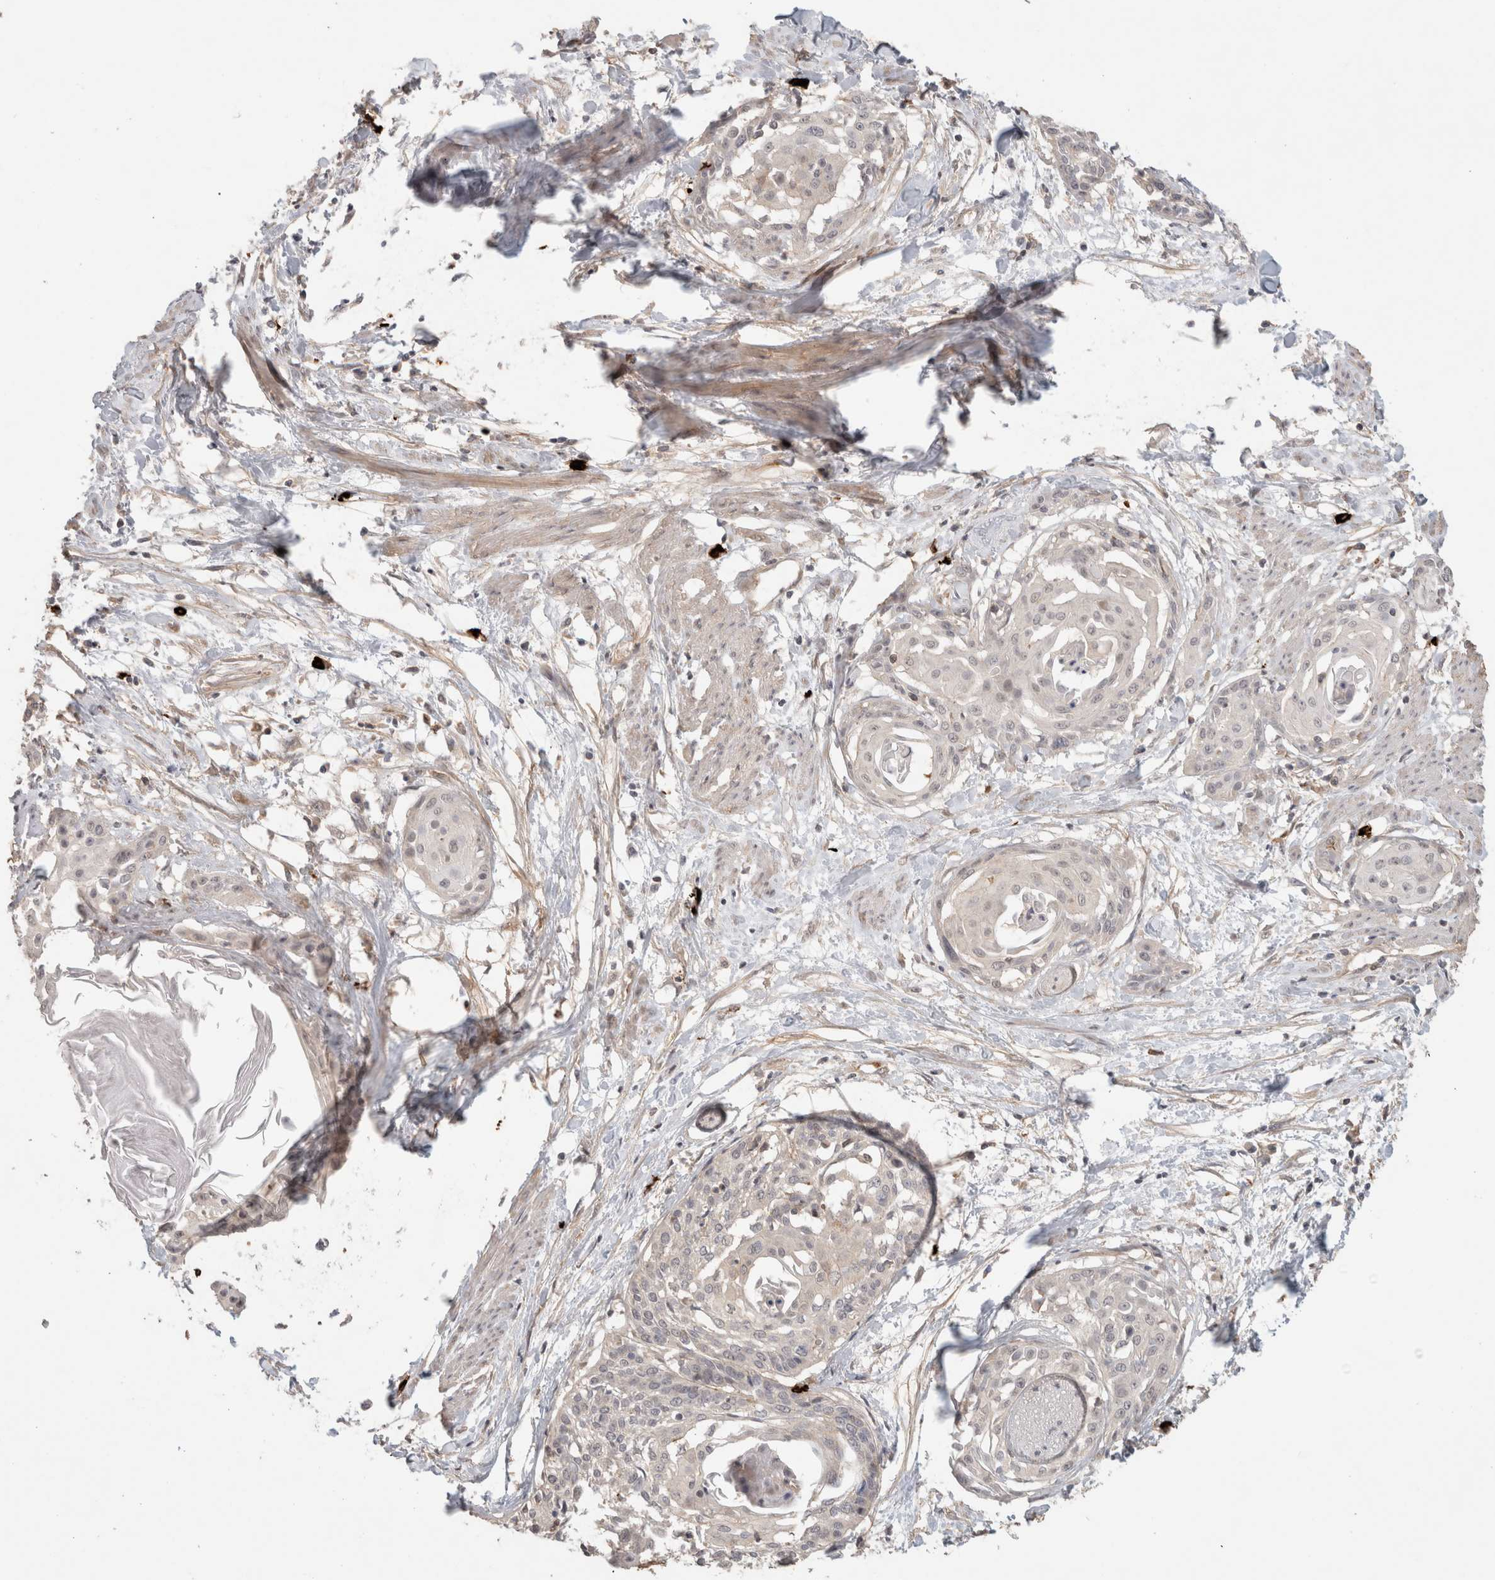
{"staining": {"intensity": "weak", "quantity": "<25%", "location": "cytoplasmic/membranous"}, "tissue": "cervical cancer", "cell_type": "Tumor cells", "image_type": "cancer", "snomed": [{"axis": "morphology", "description": "Squamous cell carcinoma, NOS"}, {"axis": "topography", "description": "Cervix"}], "caption": "Human cervical squamous cell carcinoma stained for a protein using immunohistochemistry (IHC) exhibits no staining in tumor cells.", "gene": "HSPG2", "patient": {"sex": "female", "age": 57}}